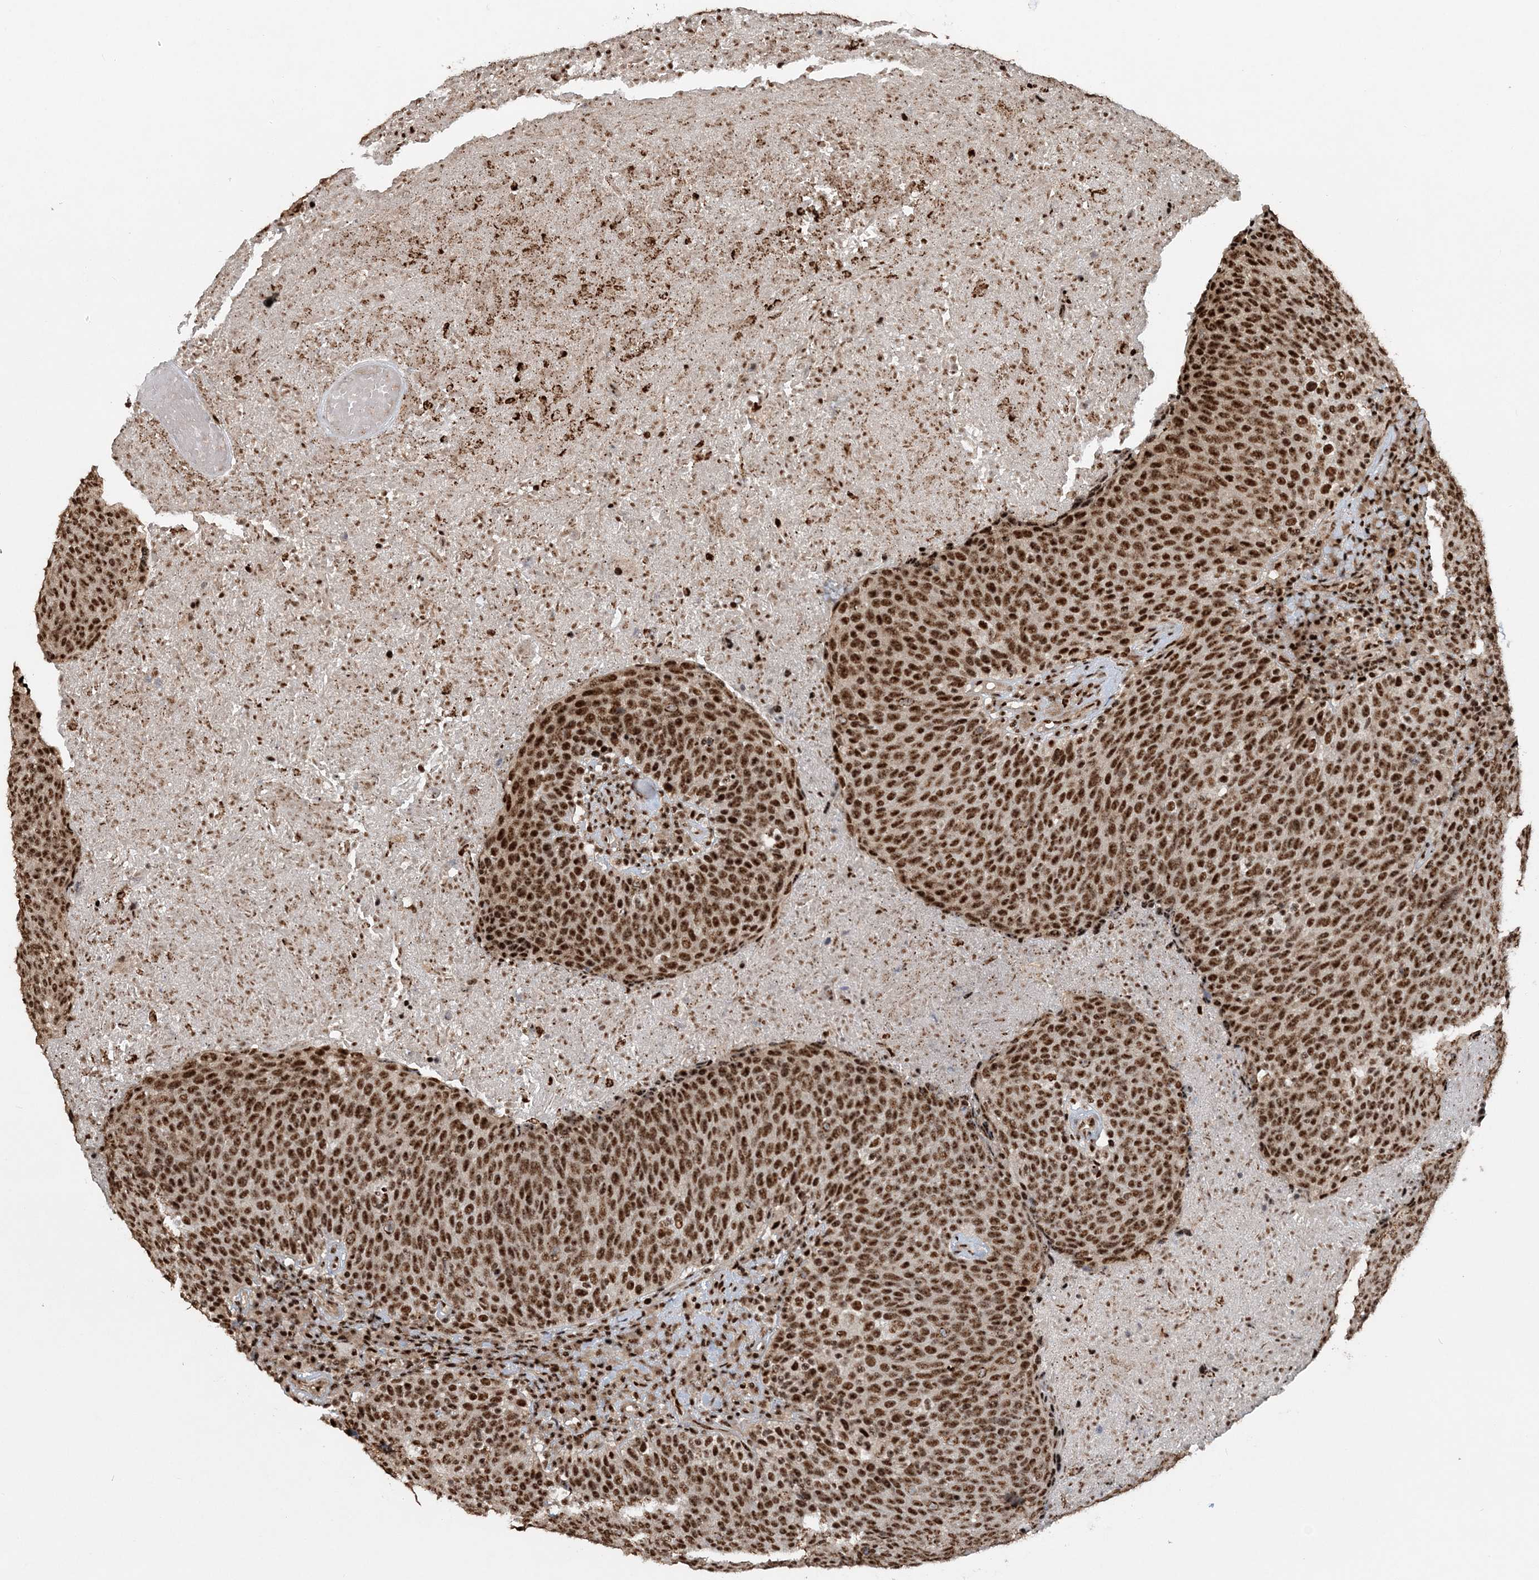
{"staining": {"intensity": "strong", "quantity": ">75%", "location": "nuclear"}, "tissue": "head and neck cancer", "cell_type": "Tumor cells", "image_type": "cancer", "snomed": [{"axis": "morphology", "description": "Squamous cell carcinoma, NOS"}, {"axis": "morphology", "description": "Squamous cell carcinoma, metastatic, NOS"}, {"axis": "topography", "description": "Lymph node"}, {"axis": "topography", "description": "Head-Neck"}], "caption": "A high amount of strong nuclear expression is seen in about >75% of tumor cells in head and neck metastatic squamous cell carcinoma tissue.", "gene": "EXOSC8", "patient": {"sex": "male", "age": 62}}